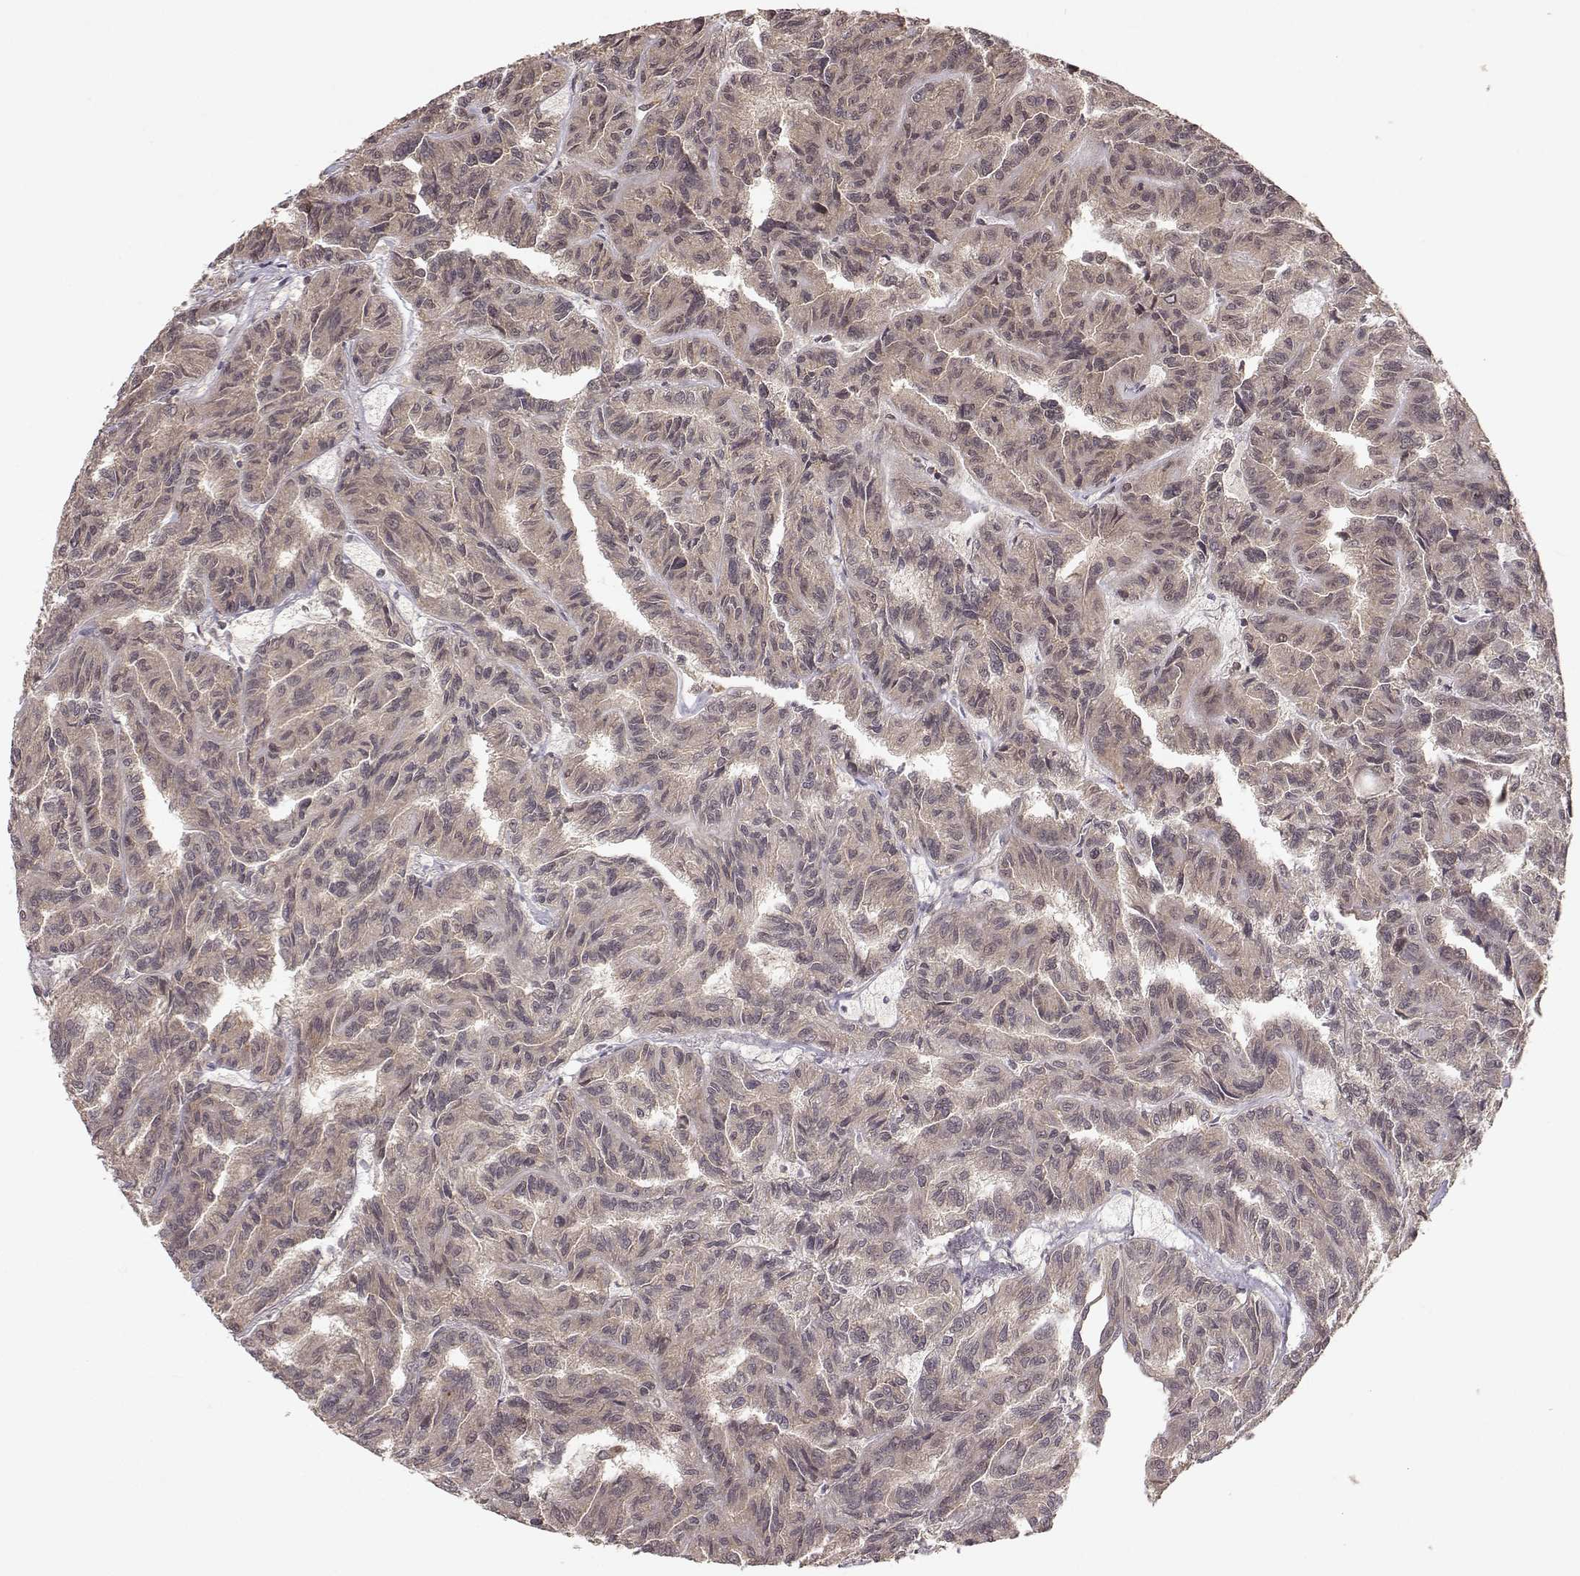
{"staining": {"intensity": "weak", "quantity": ">75%", "location": "cytoplasmic/membranous"}, "tissue": "renal cancer", "cell_type": "Tumor cells", "image_type": "cancer", "snomed": [{"axis": "morphology", "description": "Adenocarcinoma, NOS"}, {"axis": "topography", "description": "Kidney"}], "caption": "Weak cytoplasmic/membranous expression is present in approximately >75% of tumor cells in adenocarcinoma (renal). (DAB IHC with brightfield microscopy, high magnification).", "gene": "PLEKHG3", "patient": {"sex": "male", "age": 79}}